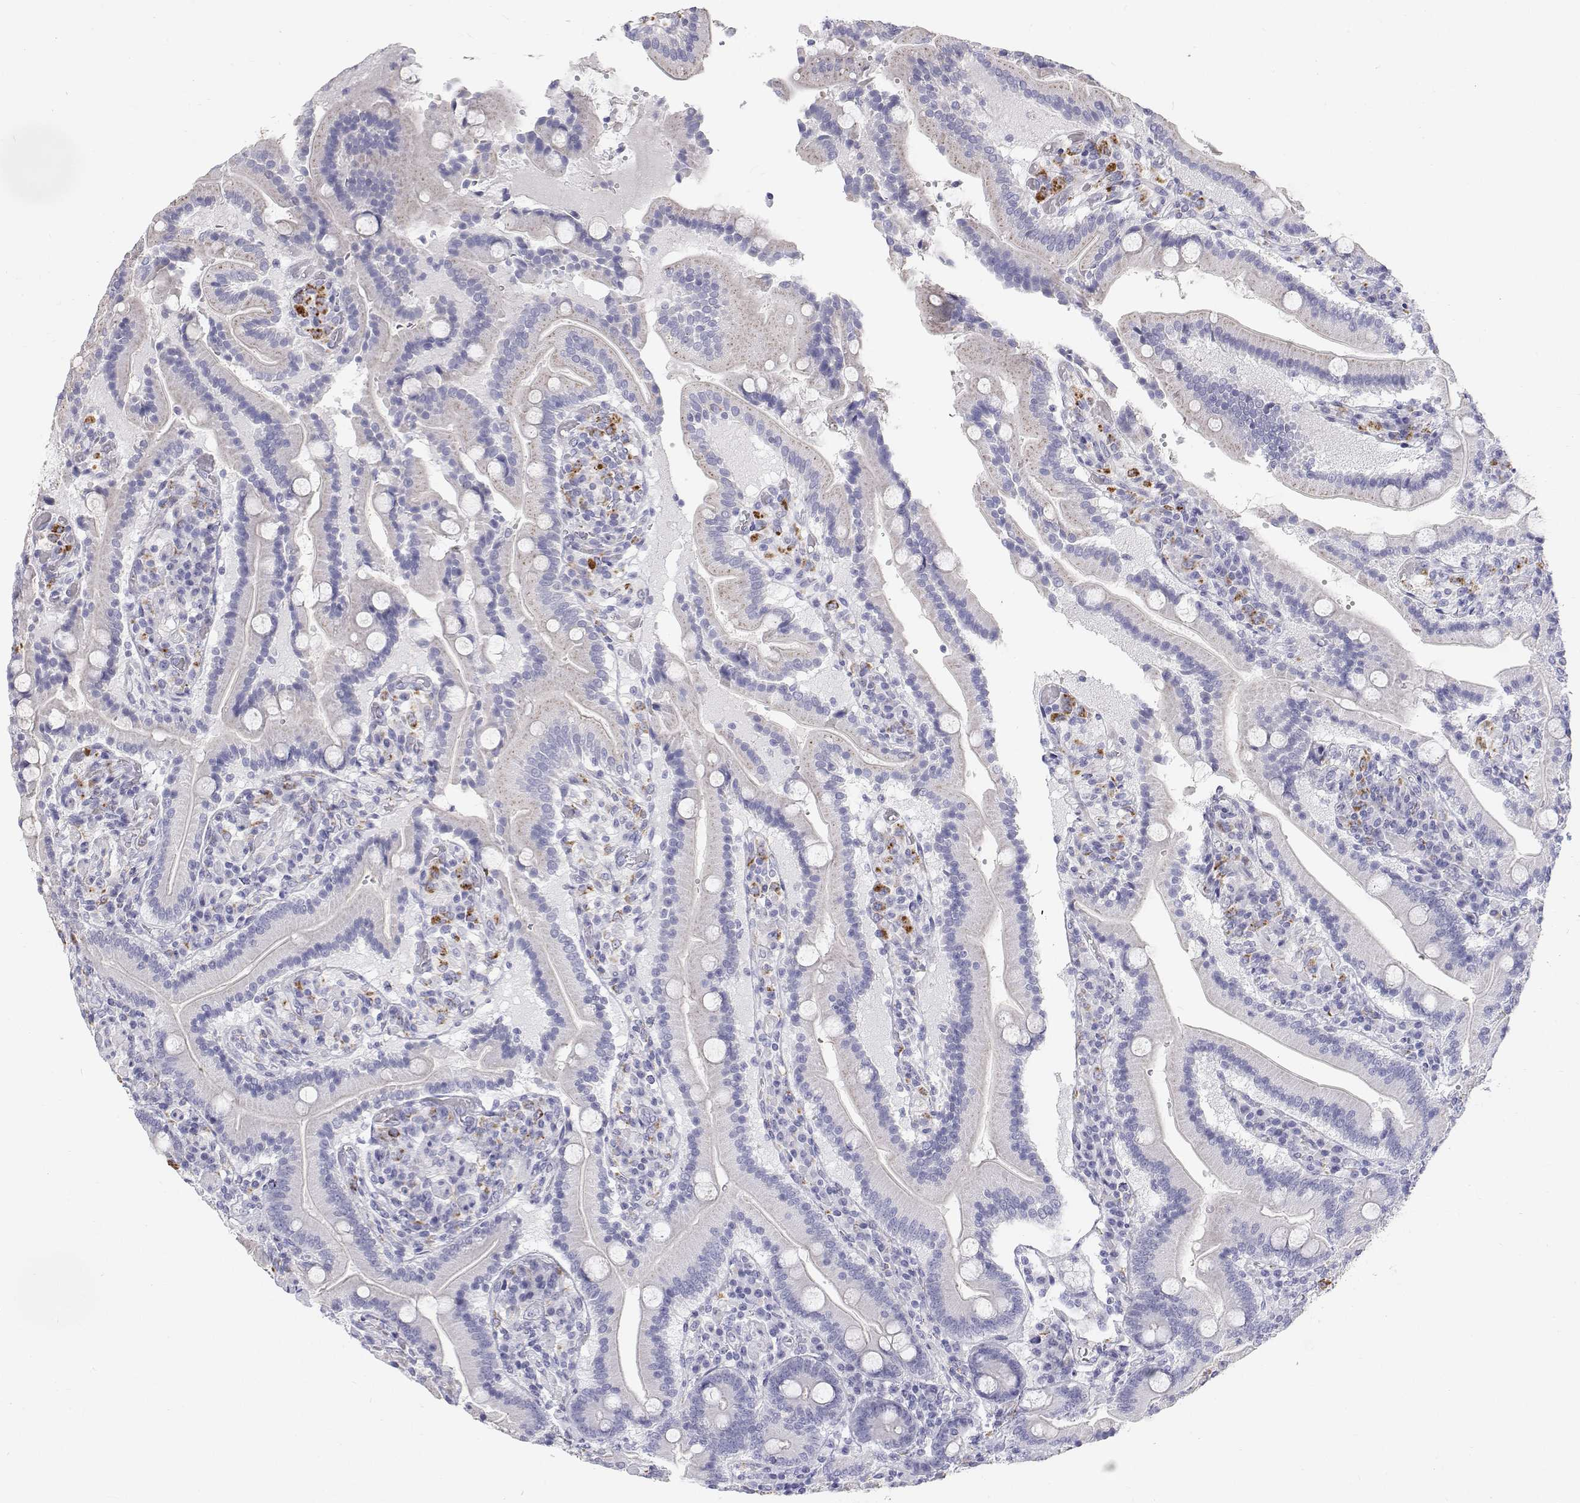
{"staining": {"intensity": "negative", "quantity": "none", "location": "none"}, "tissue": "duodenum", "cell_type": "Glandular cells", "image_type": "normal", "snomed": [{"axis": "morphology", "description": "Normal tissue, NOS"}, {"axis": "topography", "description": "Duodenum"}], "caption": "Immunohistochemistry (IHC) photomicrograph of normal duodenum stained for a protein (brown), which displays no positivity in glandular cells.", "gene": "NCR2", "patient": {"sex": "female", "age": 62}}